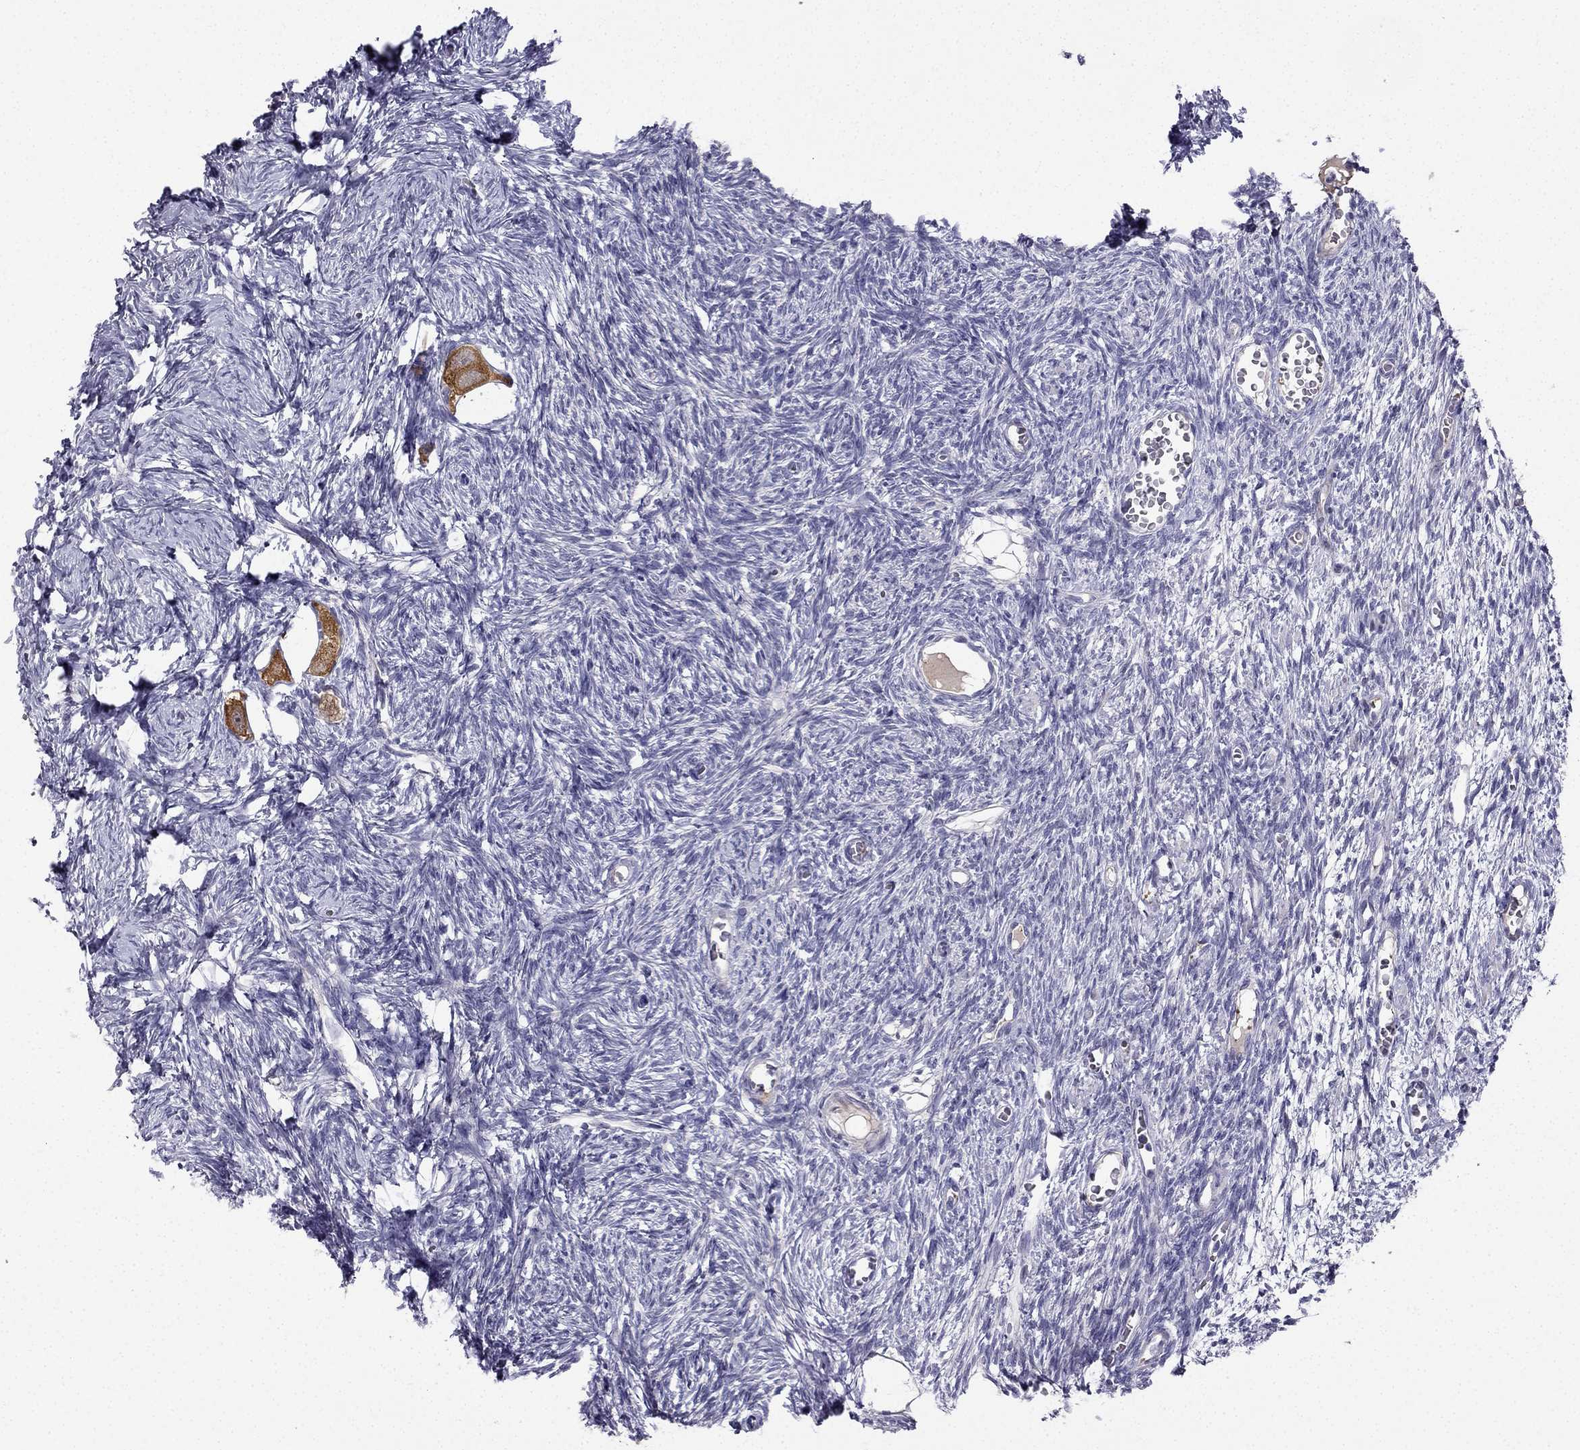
{"staining": {"intensity": "strong", "quantity": ">75%", "location": "cytoplasmic/membranous"}, "tissue": "ovary", "cell_type": "Follicle cells", "image_type": "normal", "snomed": [{"axis": "morphology", "description": "Normal tissue, NOS"}, {"axis": "topography", "description": "Ovary"}], "caption": "Protein expression by immunohistochemistry (IHC) reveals strong cytoplasmic/membranous staining in approximately >75% of follicle cells in unremarkable ovary. (IHC, brightfield microscopy, high magnification).", "gene": "UHRF1", "patient": {"sex": "female", "age": 27}}